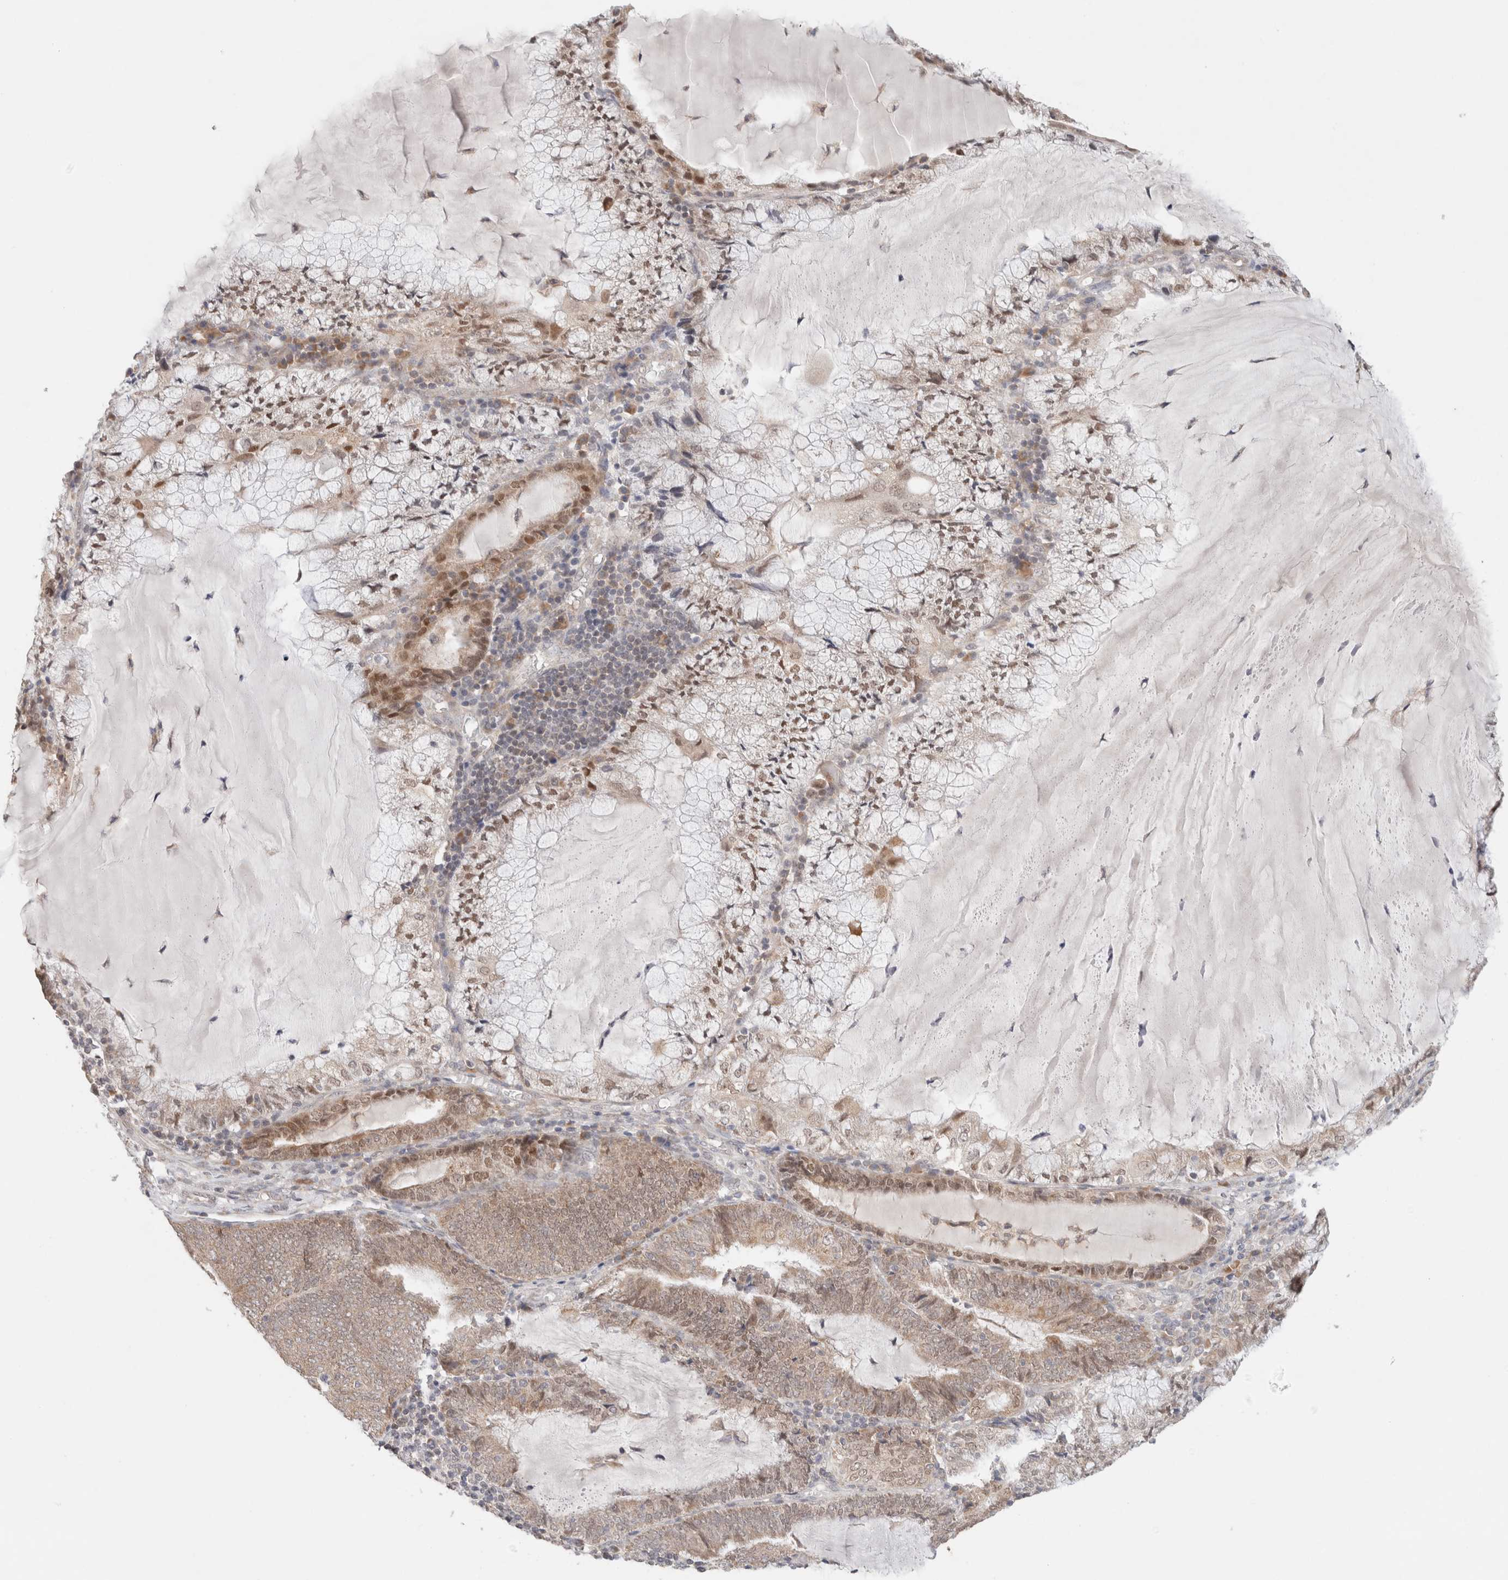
{"staining": {"intensity": "moderate", "quantity": ">75%", "location": "cytoplasmic/membranous,nuclear"}, "tissue": "endometrial cancer", "cell_type": "Tumor cells", "image_type": "cancer", "snomed": [{"axis": "morphology", "description": "Adenocarcinoma, NOS"}, {"axis": "topography", "description": "Endometrium"}], "caption": "Approximately >75% of tumor cells in endometrial cancer reveal moderate cytoplasmic/membranous and nuclear protein positivity as visualized by brown immunohistochemical staining.", "gene": "ERI3", "patient": {"sex": "female", "age": 81}}